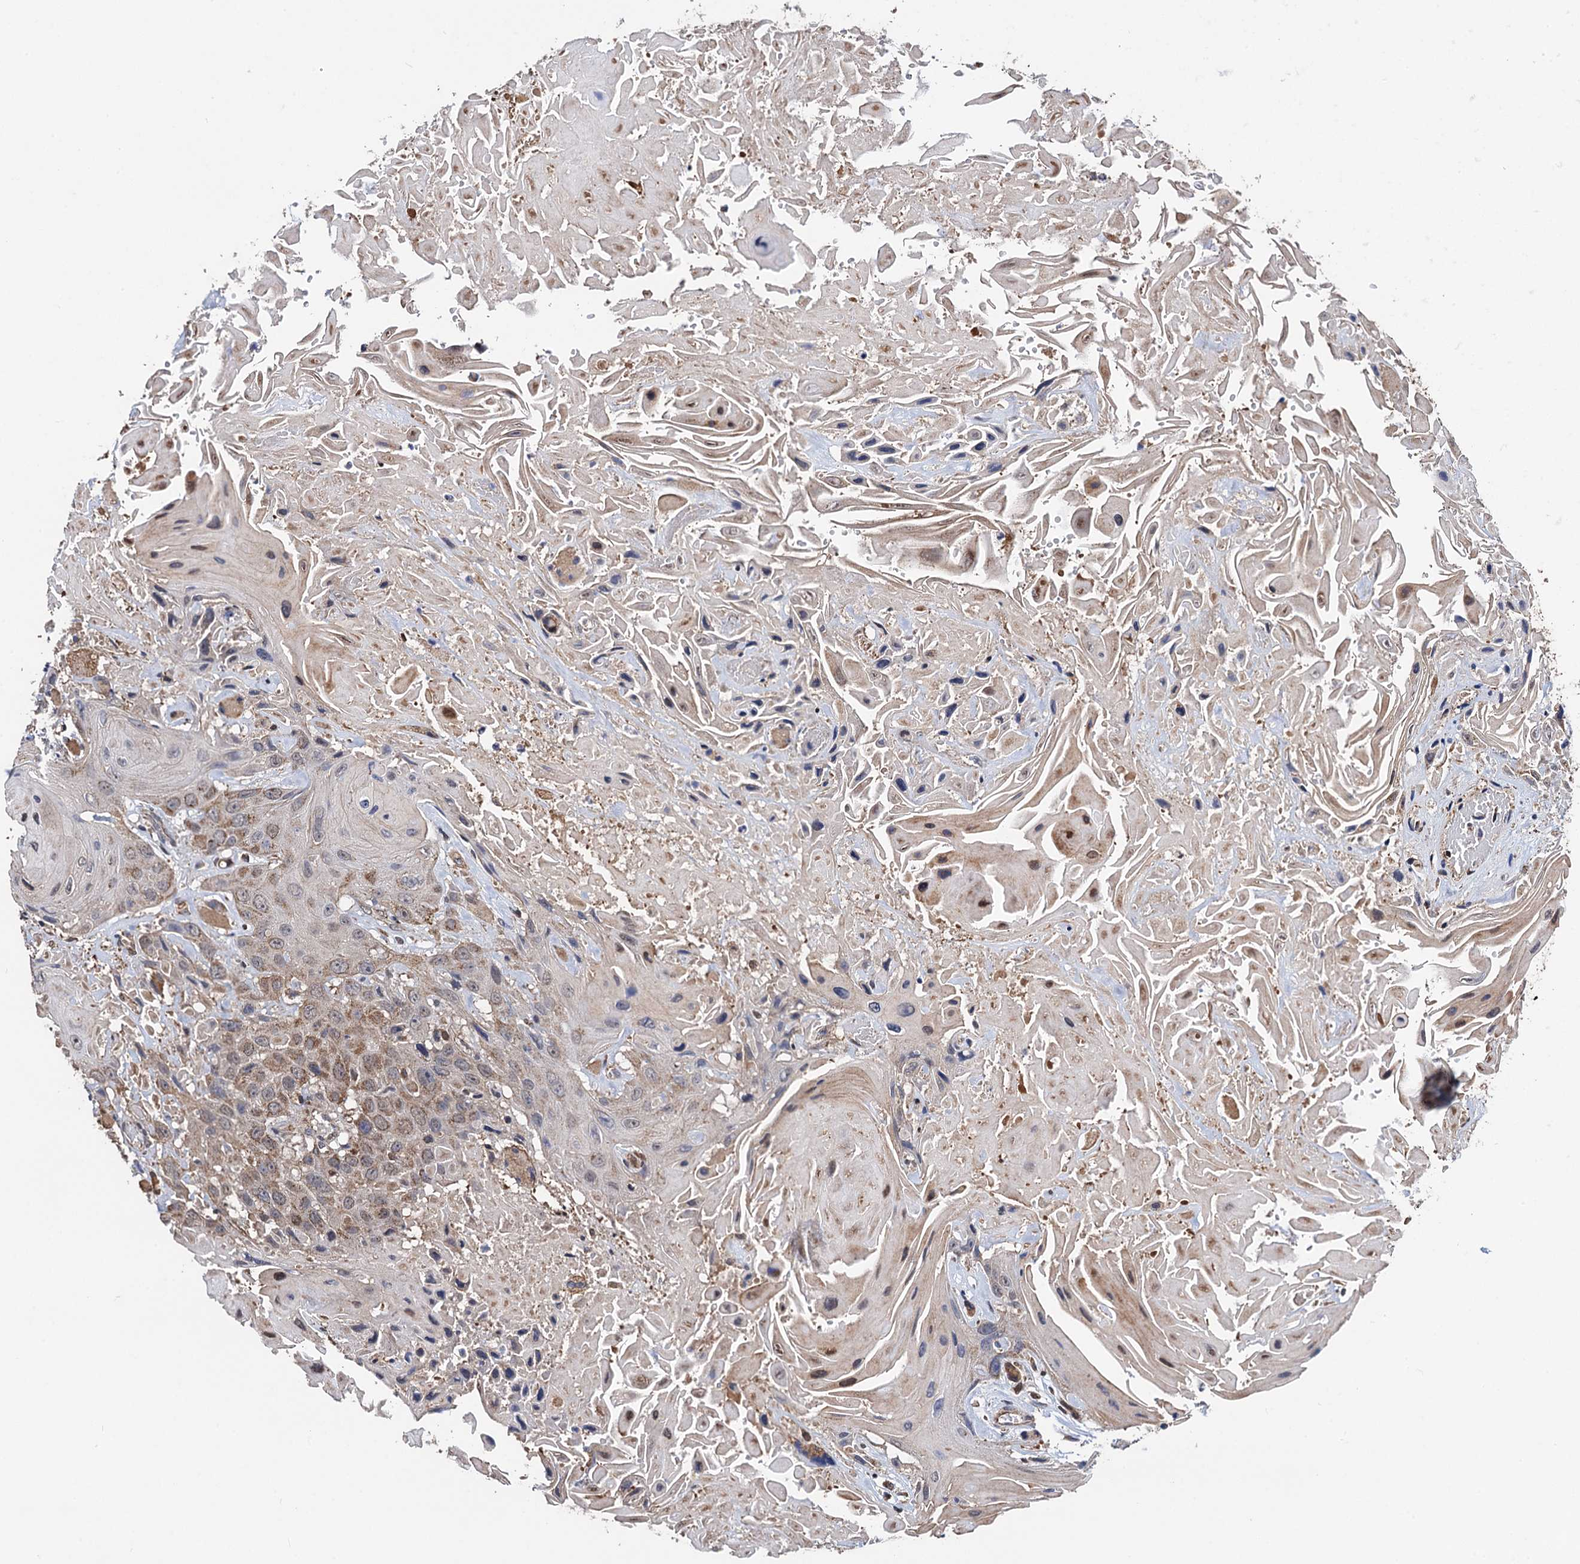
{"staining": {"intensity": "moderate", "quantity": ">75%", "location": "cytoplasmic/membranous"}, "tissue": "head and neck cancer", "cell_type": "Tumor cells", "image_type": "cancer", "snomed": [{"axis": "morphology", "description": "Squamous cell carcinoma, NOS"}, {"axis": "topography", "description": "Head-Neck"}], "caption": "A micrograph showing moderate cytoplasmic/membranous staining in about >75% of tumor cells in head and neck cancer (squamous cell carcinoma), as visualized by brown immunohistochemical staining.", "gene": "PTCD3", "patient": {"sex": "male", "age": 81}}